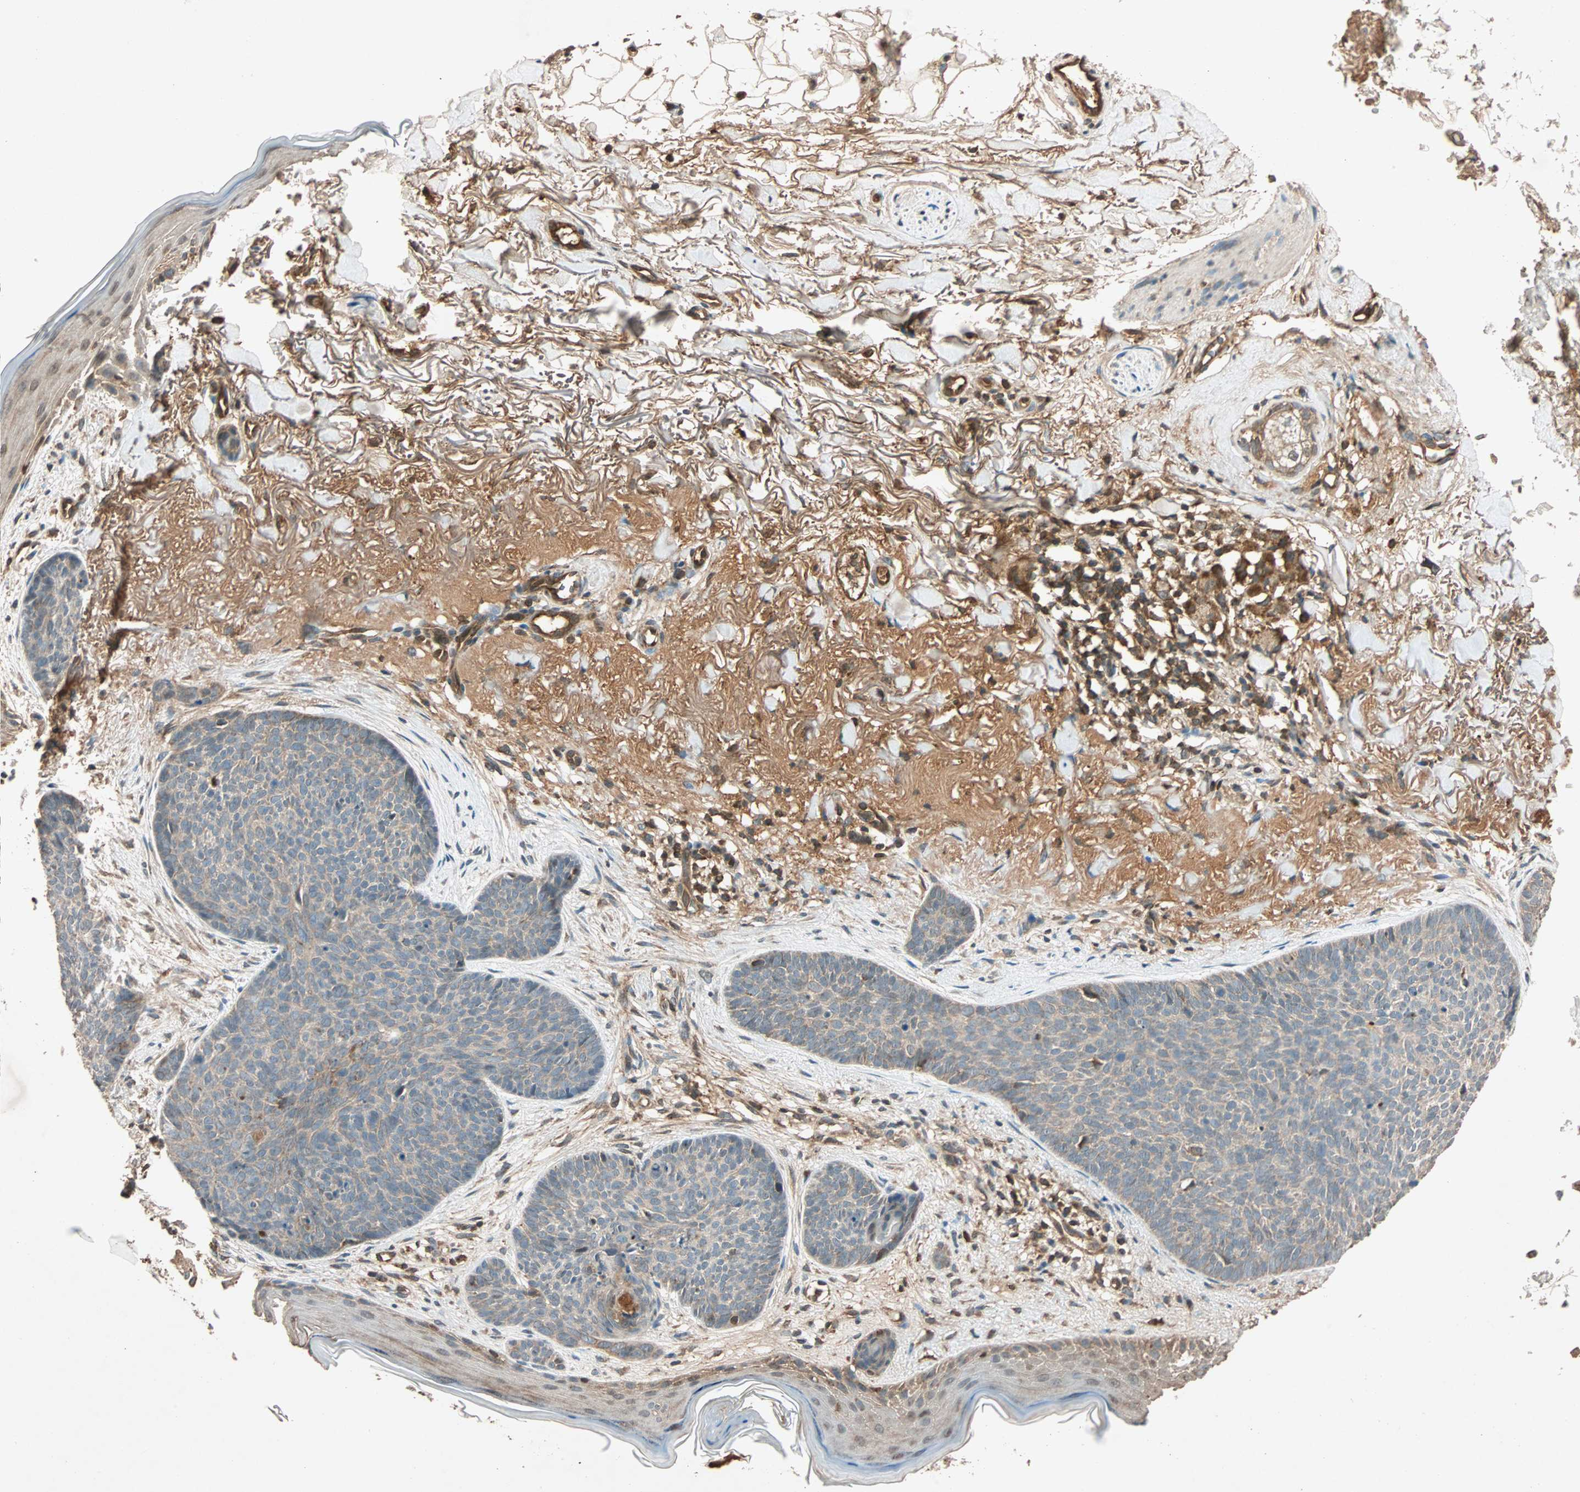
{"staining": {"intensity": "weak", "quantity": ">75%", "location": "cytoplasmic/membranous"}, "tissue": "skin cancer", "cell_type": "Tumor cells", "image_type": "cancer", "snomed": [{"axis": "morphology", "description": "Normal tissue, NOS"}, {"axis": "morphology", "description": "Basal cell carcinoma"}, {"axis": "topography", "description": "Skin"}], "caption": "DAB immunohistochemical staining of skin cancer shows weak cytoplasmic/membranous protein expression in about >75% of tumor cells.", "gene": "MAPK1", "patient": {"sex": "female", "age": 70}}